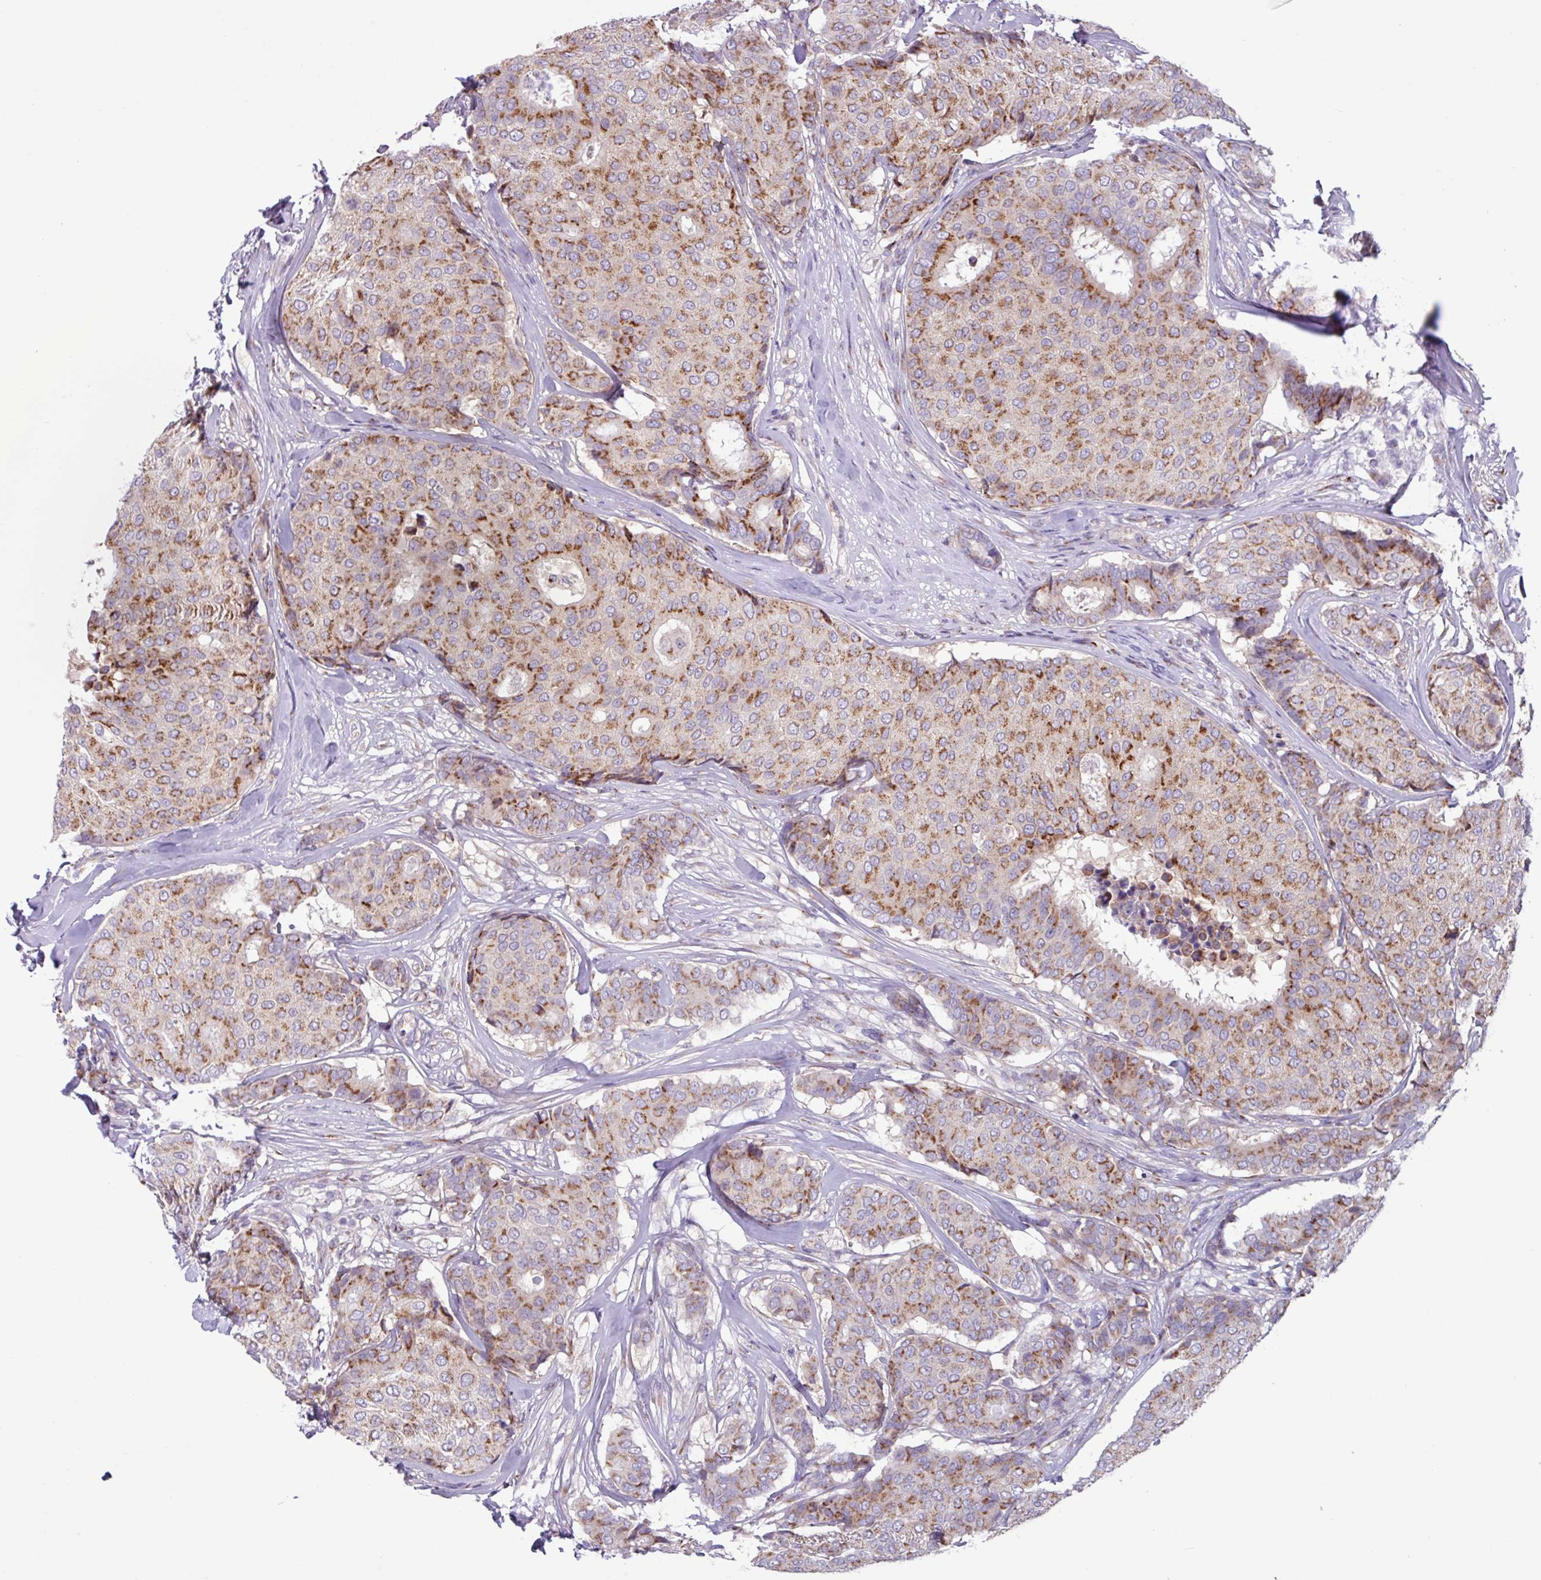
{"staining": {"intensity": "strong", "quantity": "25%-75%", "location": "cytoplasmic/membranous"}, "tissue": "breast cancer", "cell_type": "Tumor cells", "image_type": "cancer", "snomed": [{"axis": "morphology", "description": "Duct carcinoma"}, {"axis": "topography", "description": "Breast"}], "caption": "The histopathology image shows a brown stain indicating the presence of a protein in the cytoplasmic/membranous of tumor cells in breast intraductal carcinoma.", "gene": "STIMATE", "patient": {"sex": "female", "age": 75}}